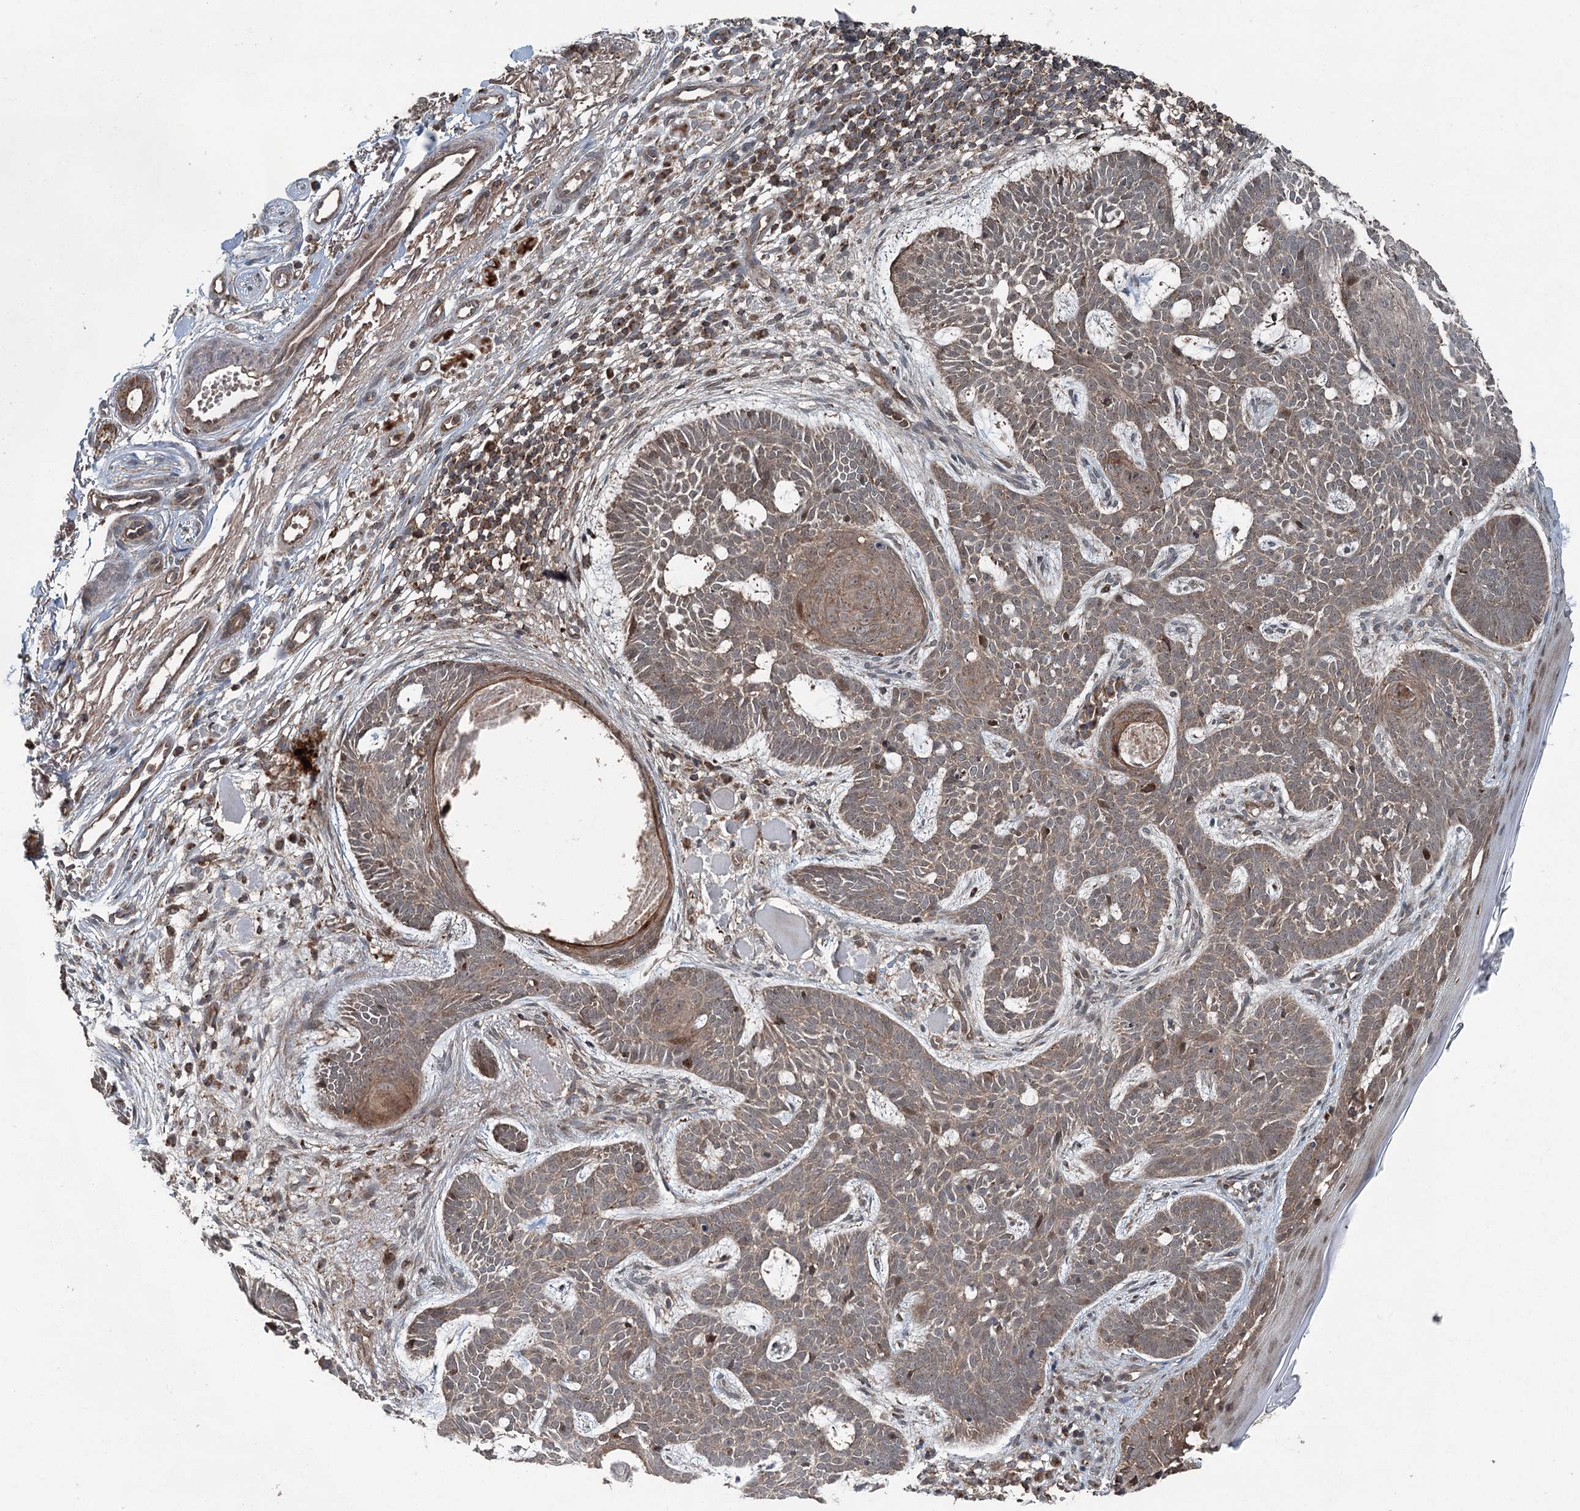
{"staining": {"intensity": "moderate", "quantity": ">75%", "location": "cytoplasmic/membranous"}, "tissue": "skin cancer", "cell_type": "Tumor cells", "image_type": "cancer", "snomed": [{"axis": "morphology", "description": "Basal cell carcinoma"}, {"axis": "topography", "description": "Skin"}], "caption": "IHC of human basal cell carcinoma (skin) demonstrates medium levels of moderate cytoplasmic/membranous staining in about >75% of tumor cells. The staining was performed using DAB (3,3'-diaminobenzidine) to visualize the protein expression in brown, while the nuclei were stained in blue with hematoxylin (Magnification: 20x).", "gene": "SKIC3", "patient": {"sex": "male", "age": 85}}